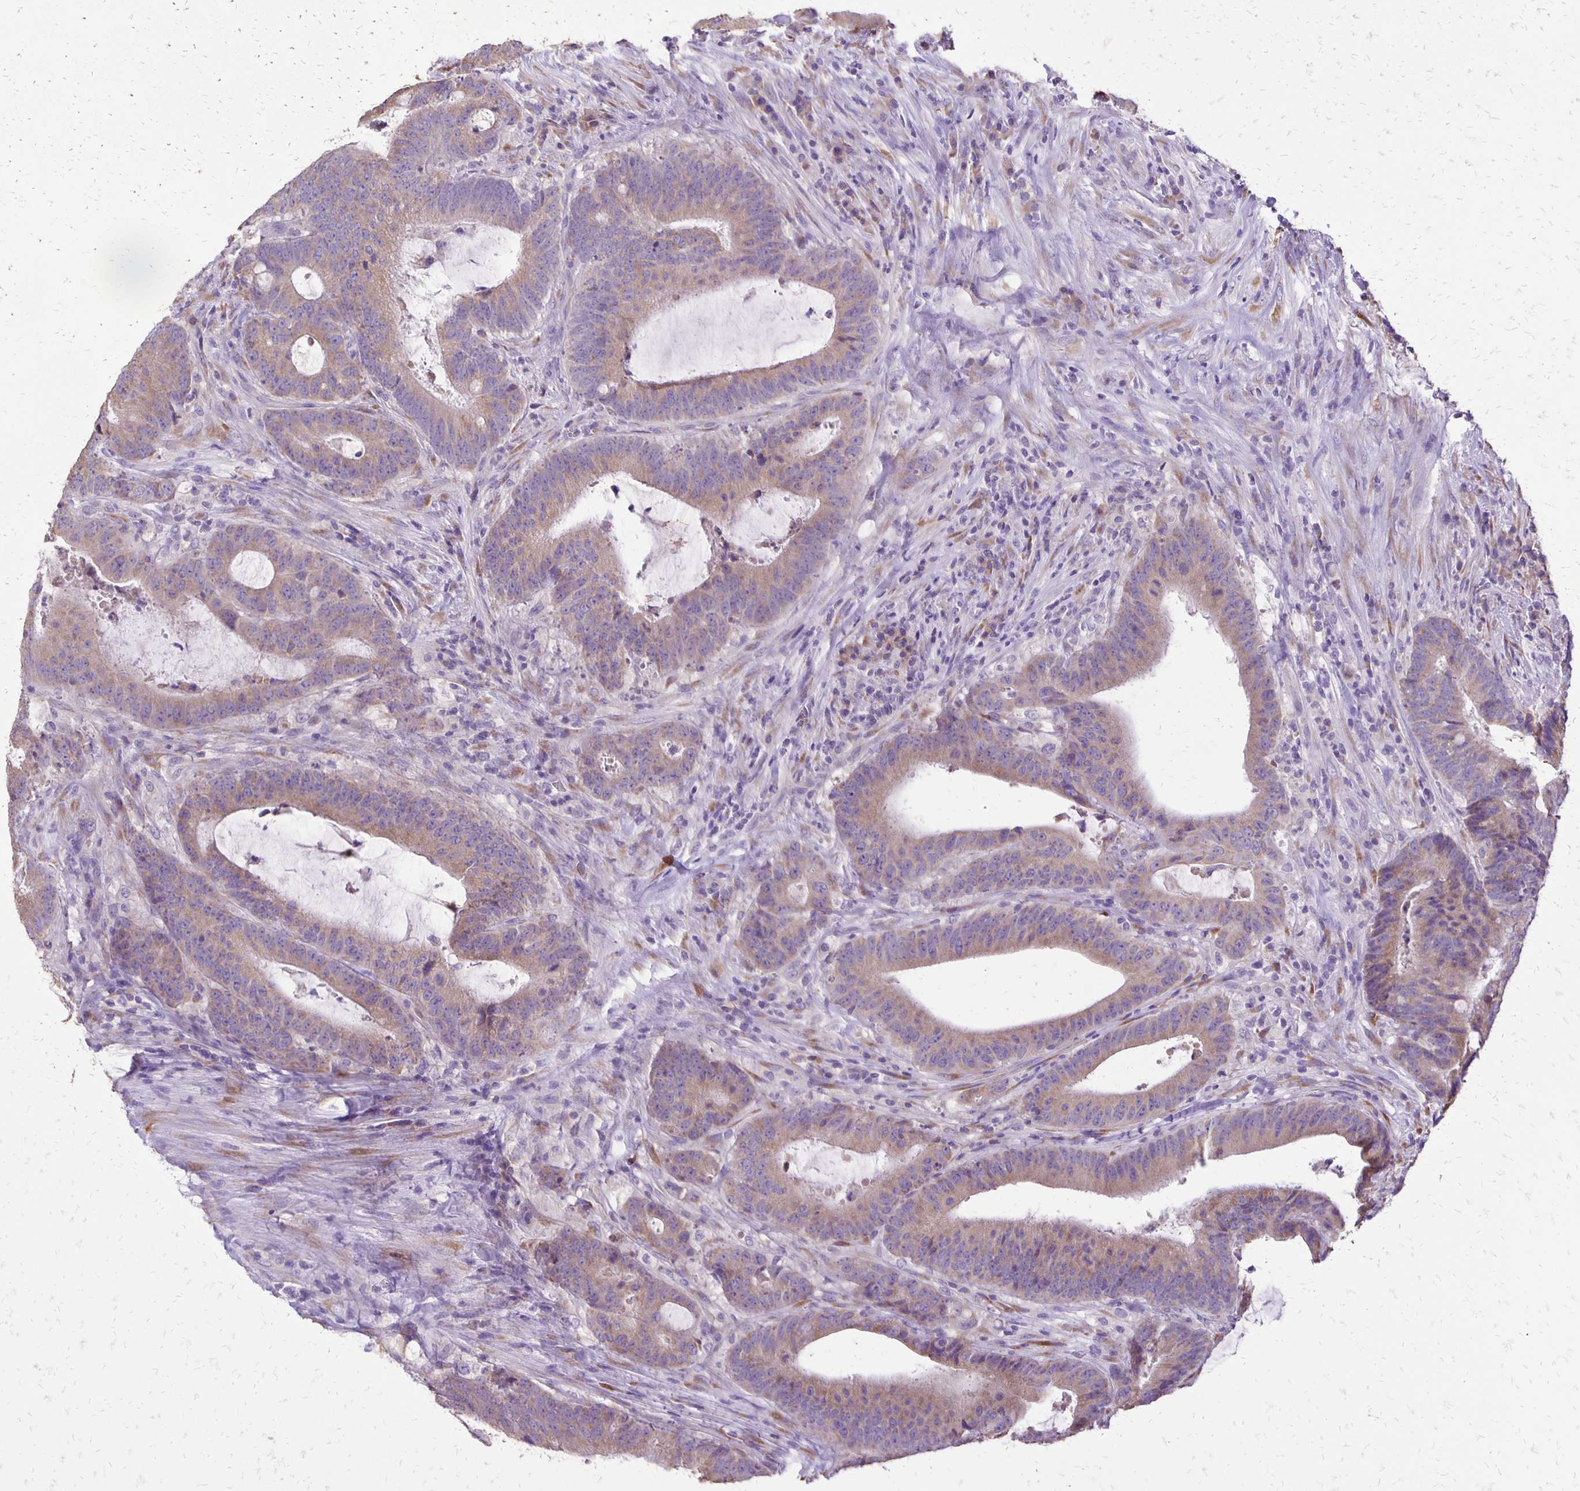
{"staining": {"intensity": "weak", "quantity": ">75%", "location": "cytoplasmic/membranous"}, "tissue": "colorectal cancer", "cell_type": "Tumor cells", "image_type": "cancer", "snomed": [{"axis": "morphology", "description": "Adenocarcinoma, NOS"}, {"axis": "topography", "description": "Colon"}], "caption": "The micrograph displays immunohistochemical staining of adenocarcinoma (colorectal). There is weak cytoplasmic/membranous expression is identified in about >75% of tumor cells.", "gene": "ANKRD45", "patient": {"sex": "female", "age": 43}}